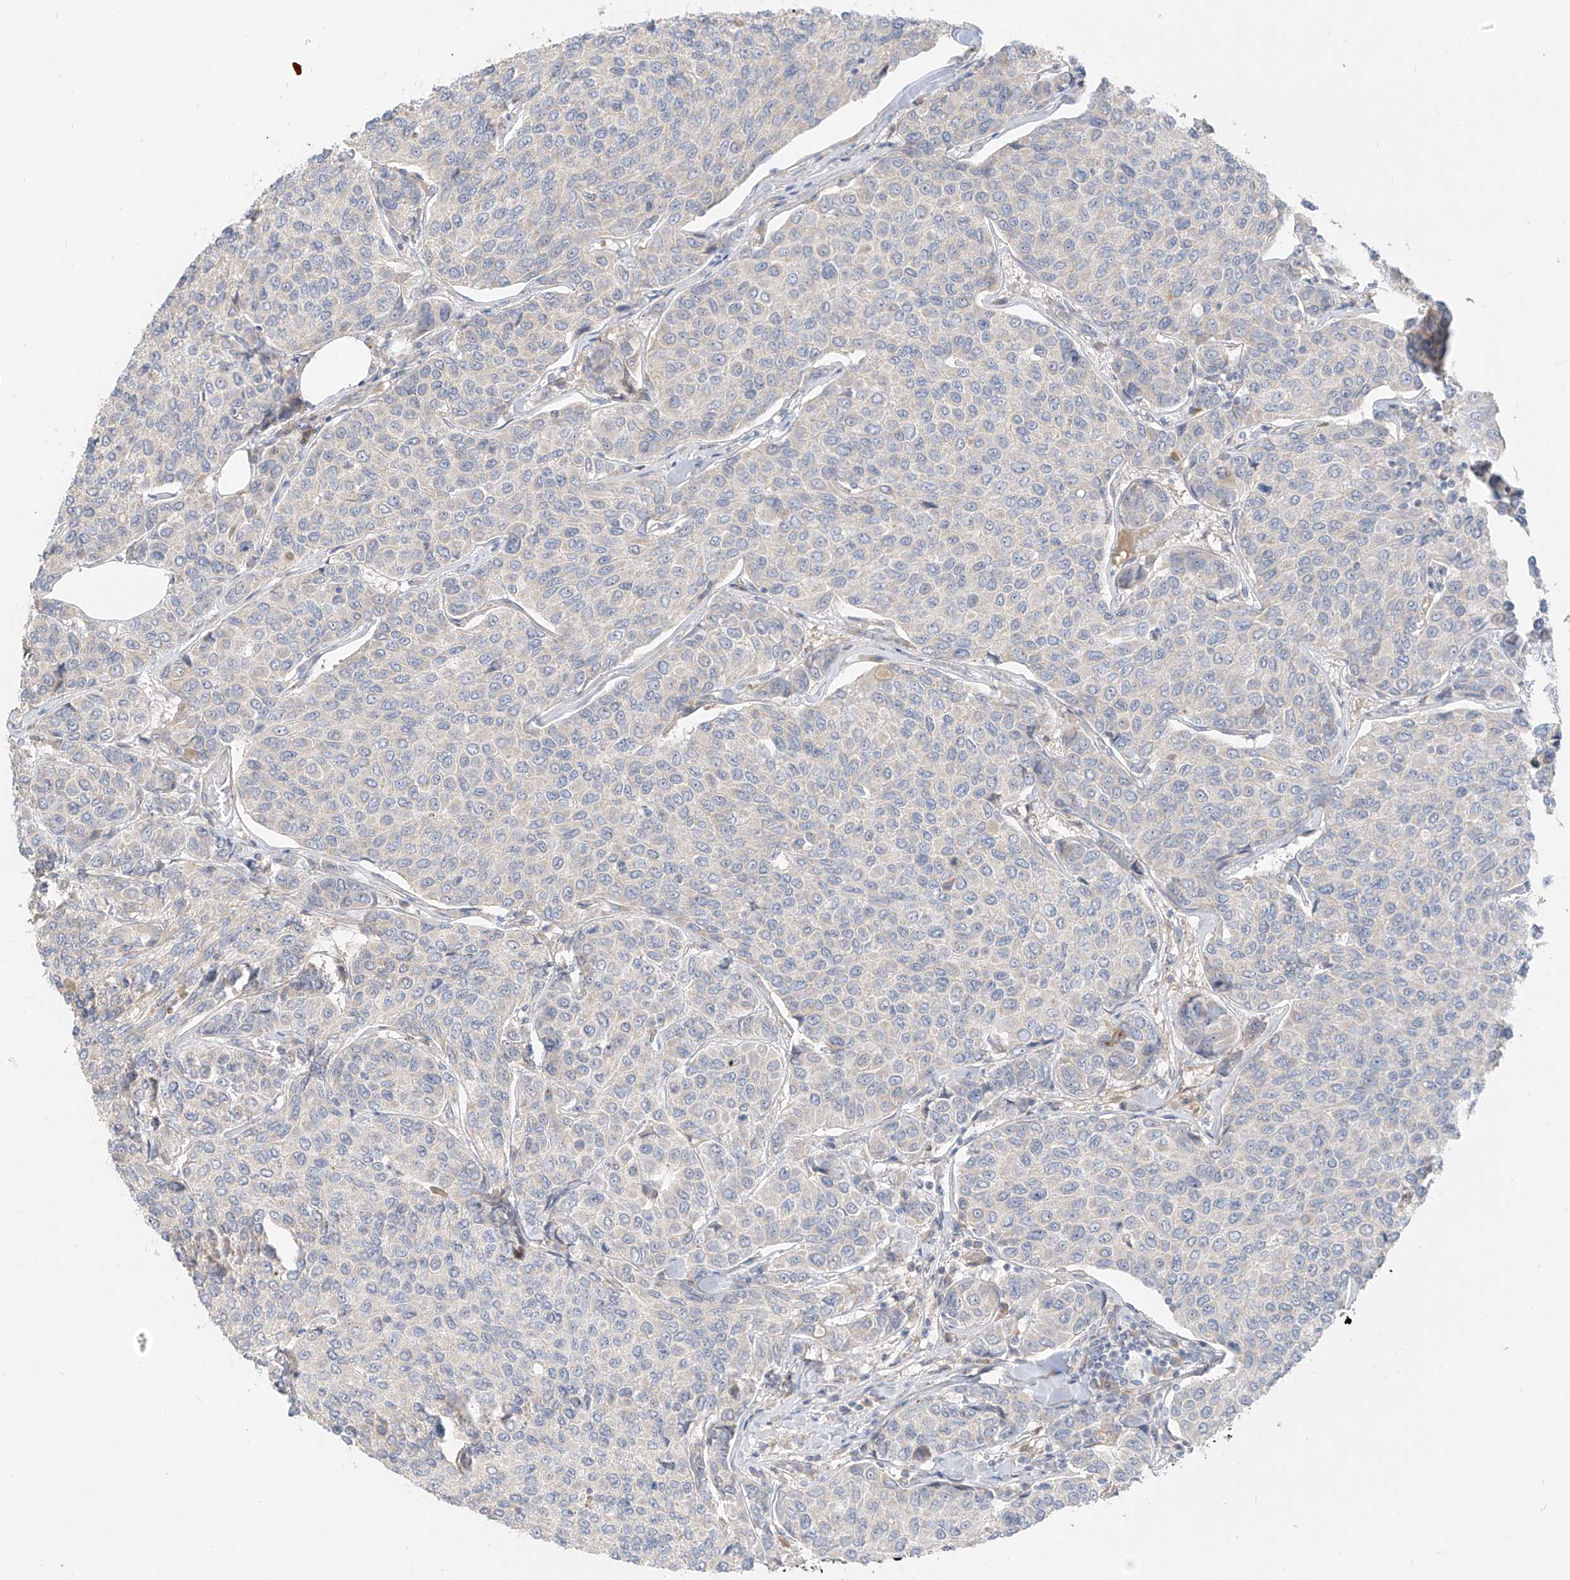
{"staining": {"intensity": "negative", "quantity": "none", "location": "none"}, "tissue": "breast cancer", "cell_type": "Tumor cells", "image_type": "cancer", "snomed": [{"axis": "morphology", "description": "Duct carcinoma"}, {"axis": "topography", "description": "Breast"}], "caption": "Breast infiltrating ductal carcinoma stained for a protein using immunohistochemistry (IHC) reveals no expression tumor cells.", "gene": "C2orf42", "patient": {"sex": "female", "age": 55}}